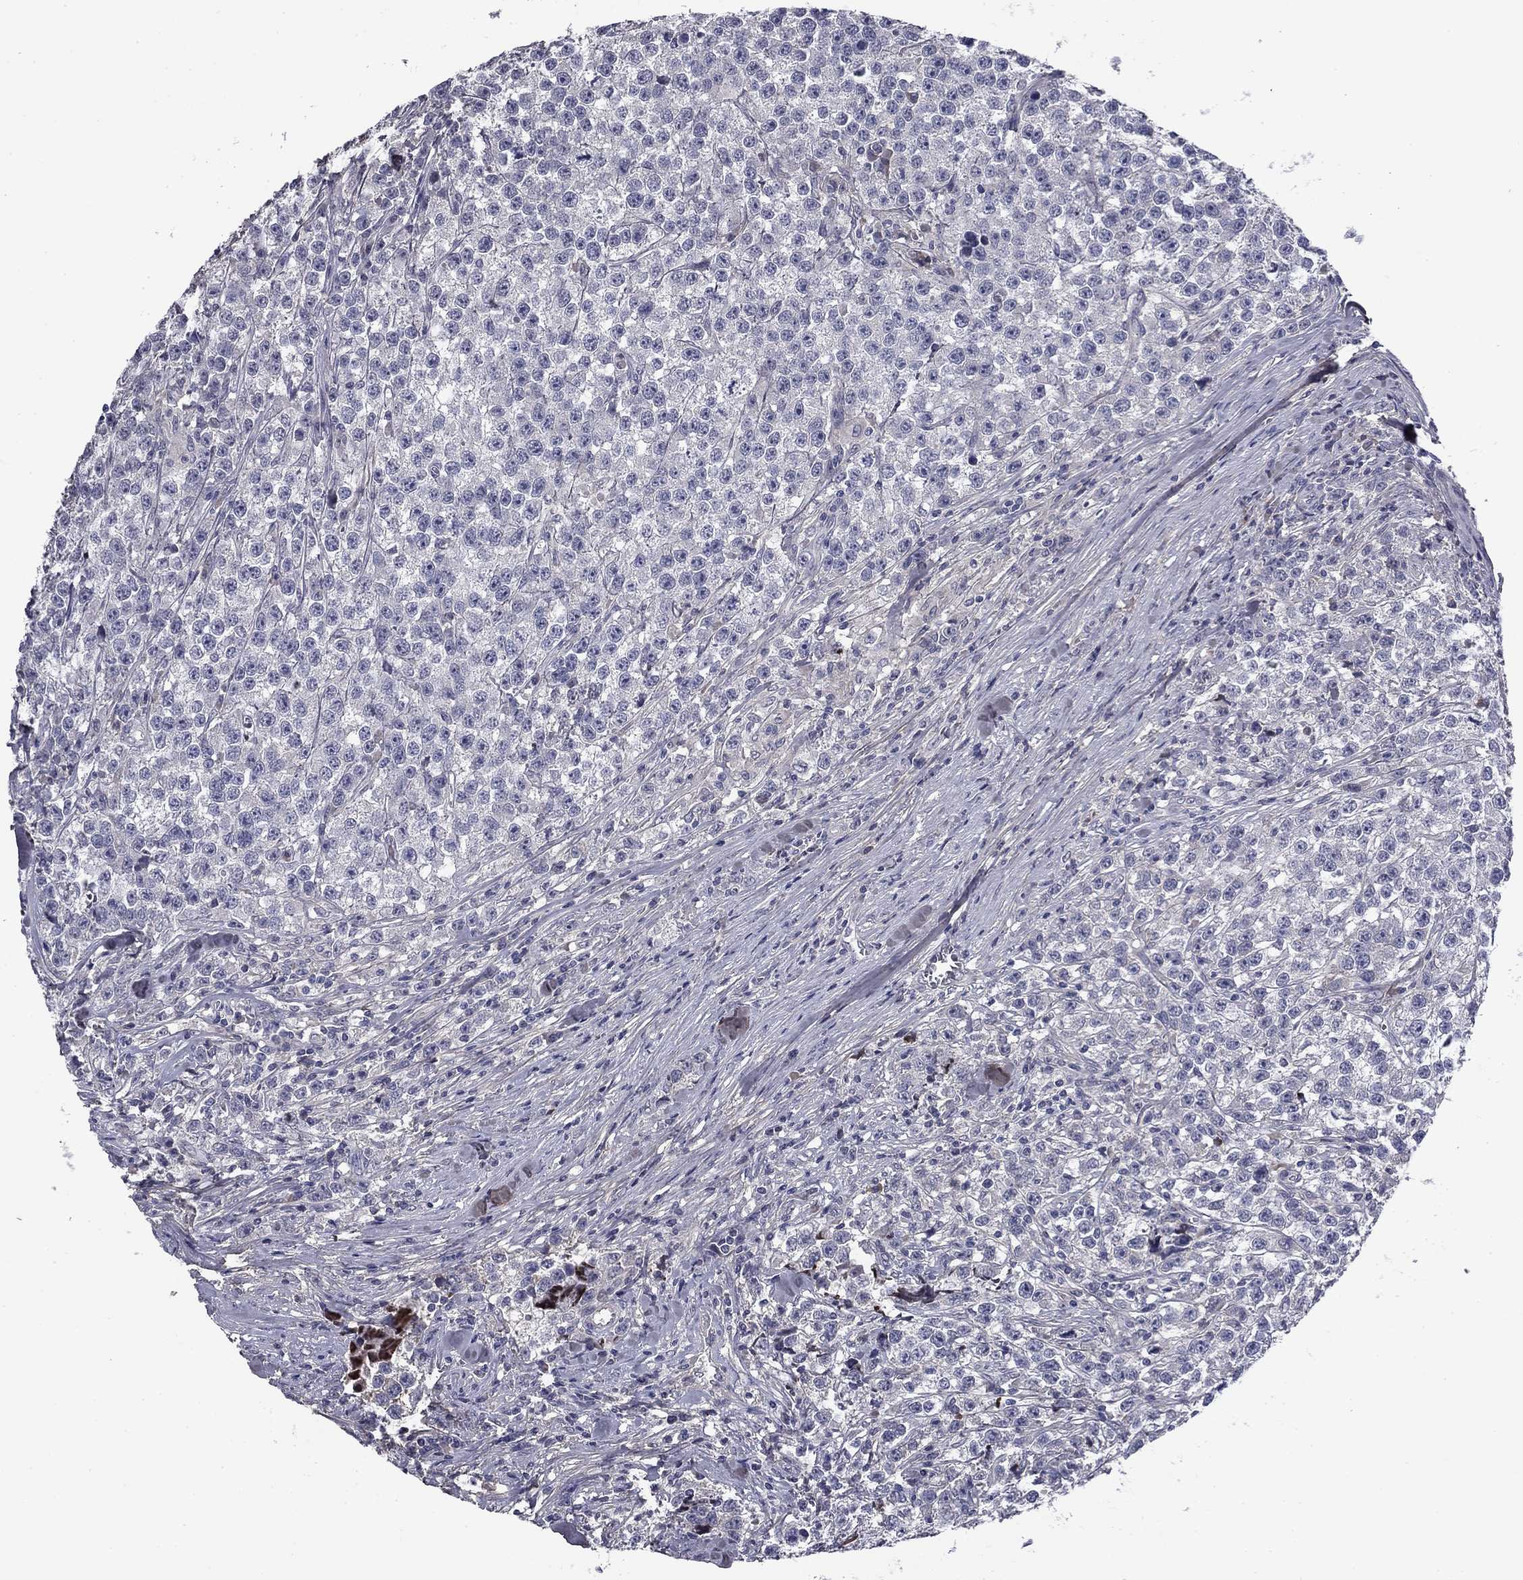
{"staining": {"intensity": "negative", "quantity": "none", "location": "none"}, "tissue": "testis cancer", "cell_type": "Tumor cells", "image_type": "cancer", "snomed": [{"axis": "morphology", "description": "Seminoma, NOS"}, {"axis": "topography", "description": "Testis"}], "caption": "Immunohistochemistry photomicrograph of human testis cancer (seminoma) stained for a protein (brown), which displays no expression in tumor cells.", "gene": "COL2A1", "patient": {"sex": "male", "age": 59}}